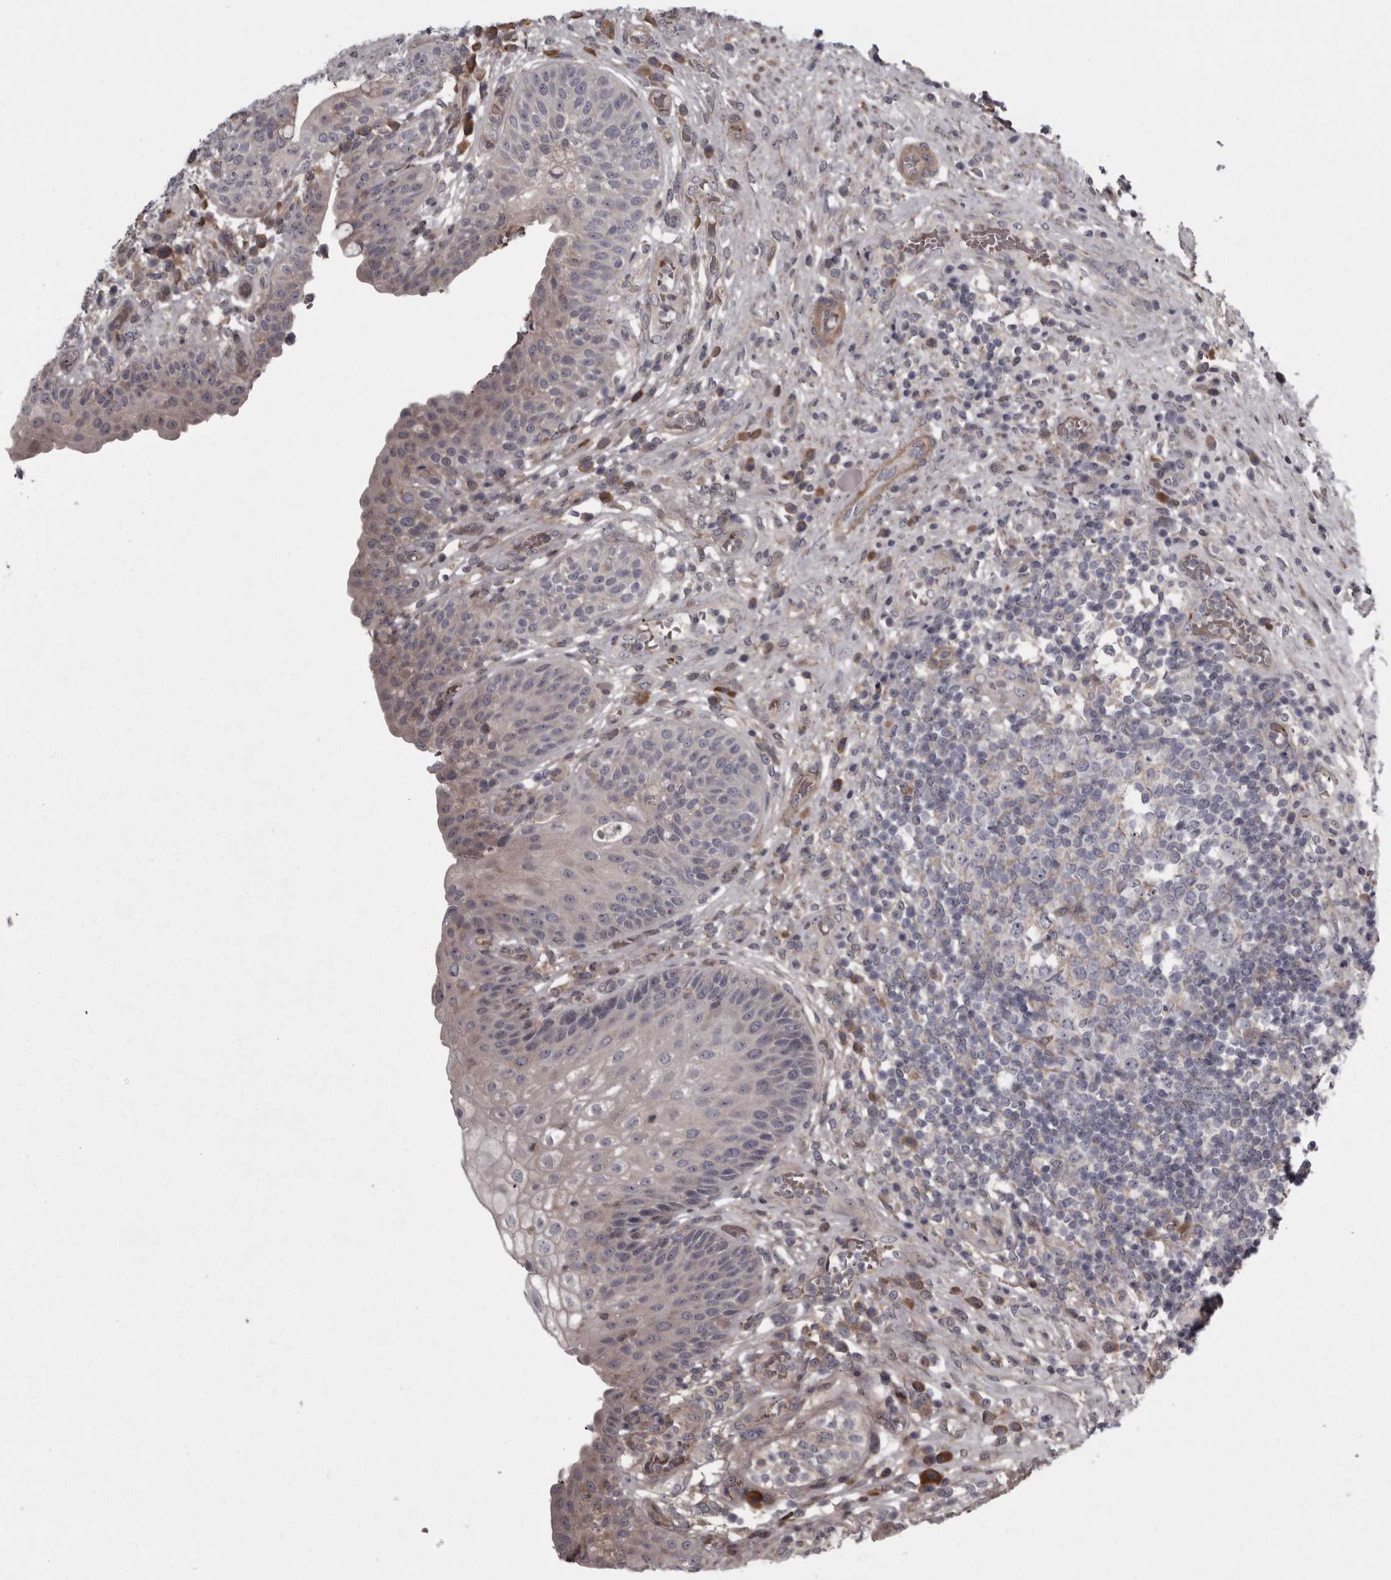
{"staining": {"intensity": "negative", "quantity": "none", "location": "none"}, "tissue": "urinary bladder", "cell_type": "Urothelial cells", "image_type": "normal", "snomed": [{"axis": "morphology", "description": "Normal tissue, NOS"}, {"axis": "topography", "description": "Urinary bladder"}], "caption": "A photomicrograph of urinary bladder stained for a protein exhibits no brown staining in urothelial cells. (Brightfield microscopy of DAB (3,3'-diaminobenzidine) immunohistochemistry (IHC) at high magnification).", "gene": "RSU1", "patient": {"sex": "female", "age": 62}}